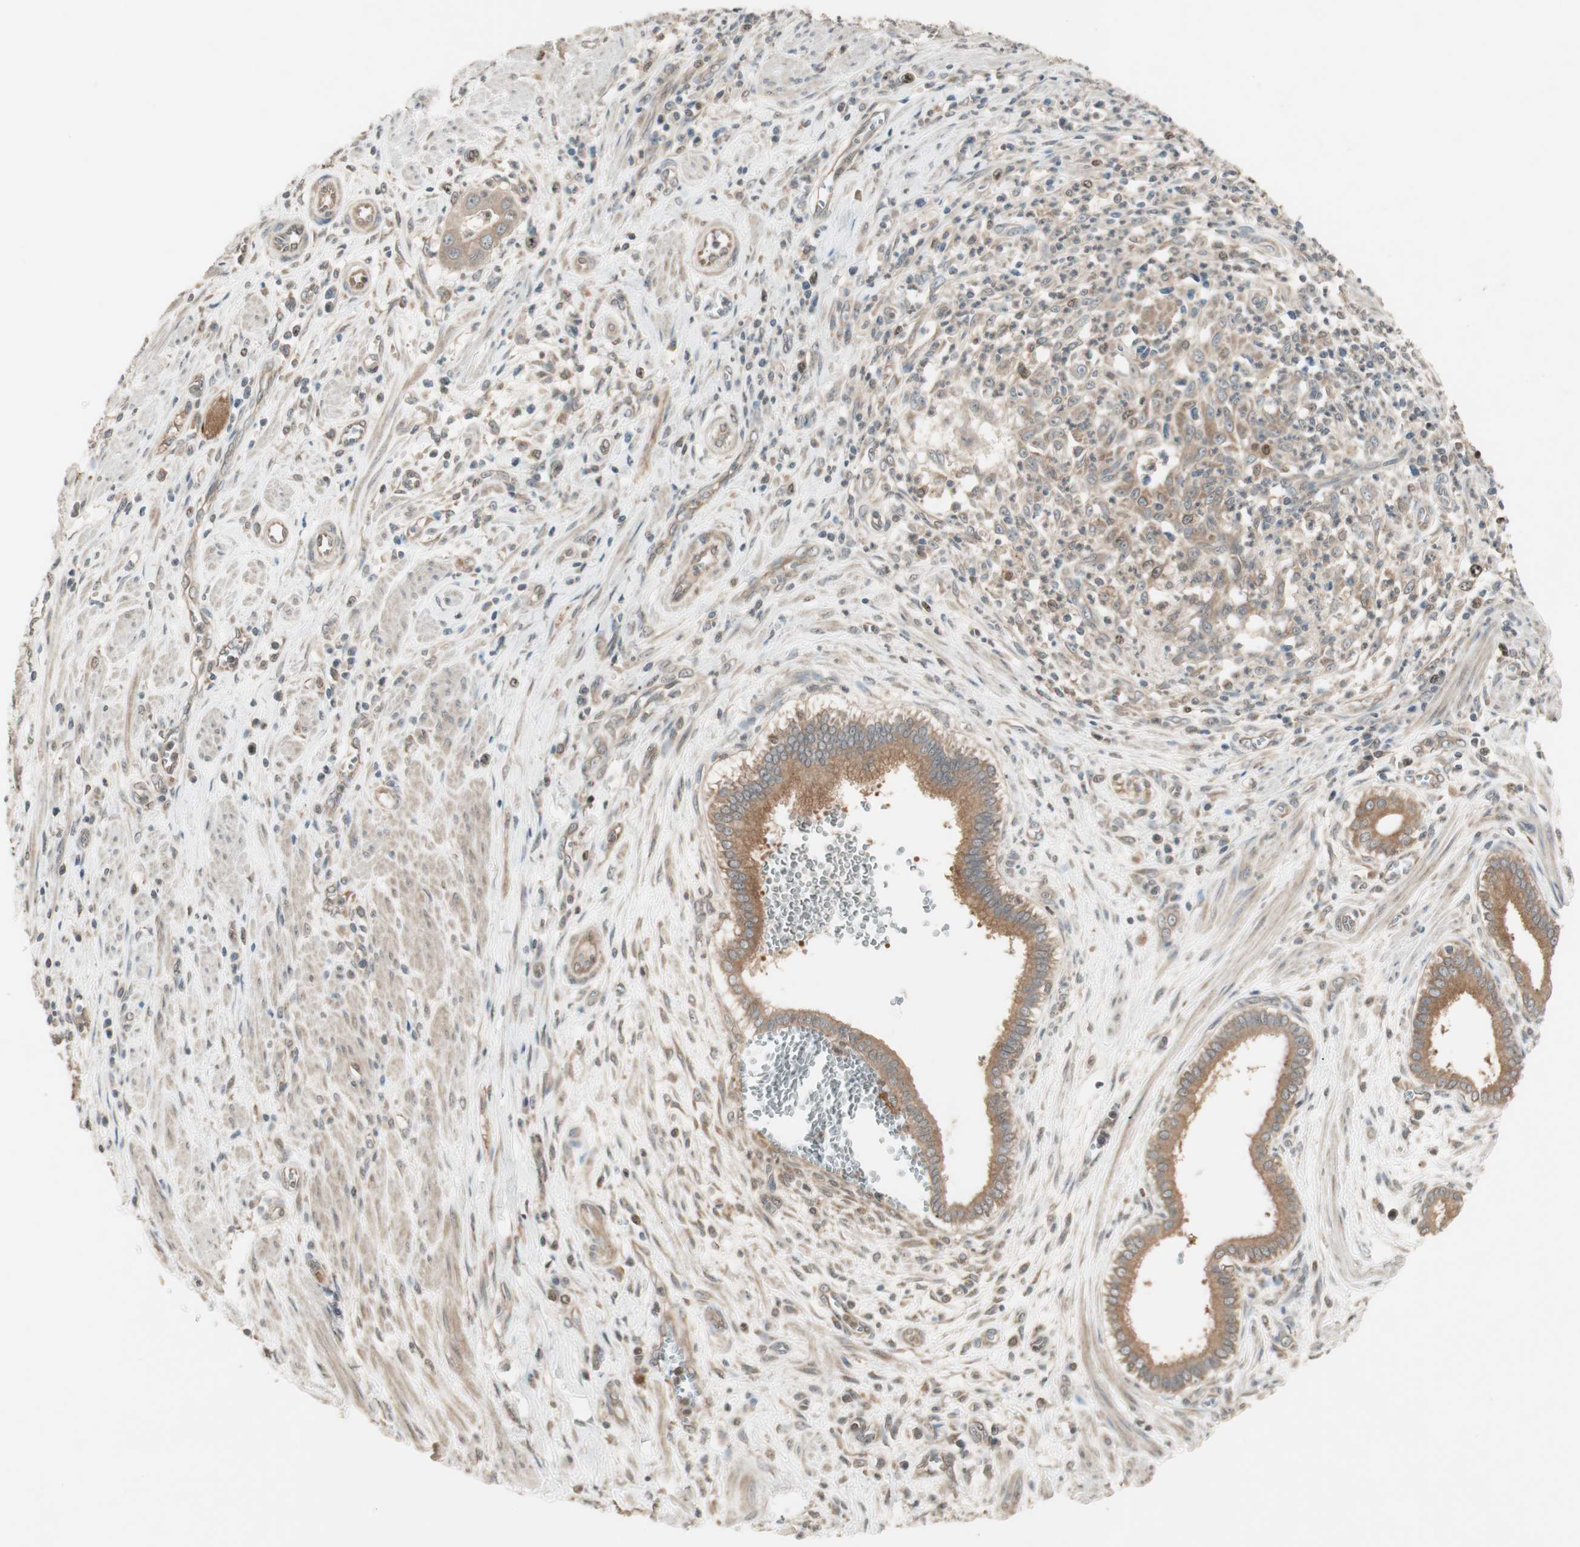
{"staining": {"intensity": "weak", "quantity": ">75%", "location": "cytoplasmic/membranous"}, "tissue": "pancreatic cancer", "cell_type": "Tumor cells", "image_type": "cancer", "snomed": [{"axis": "morphology", "description": "Normal tissue, NOS"}, {"axis": "topography", "description": "Lymph node"}], "caption": "Pancreatic cancer was stained to show a protein in brown. There is low levels of weak cytoplasmic/membranous staining in approximately >75% of tumor cells.", "gene": "ATP6AP2", "patient": {"sex": "male", "age": 50}}